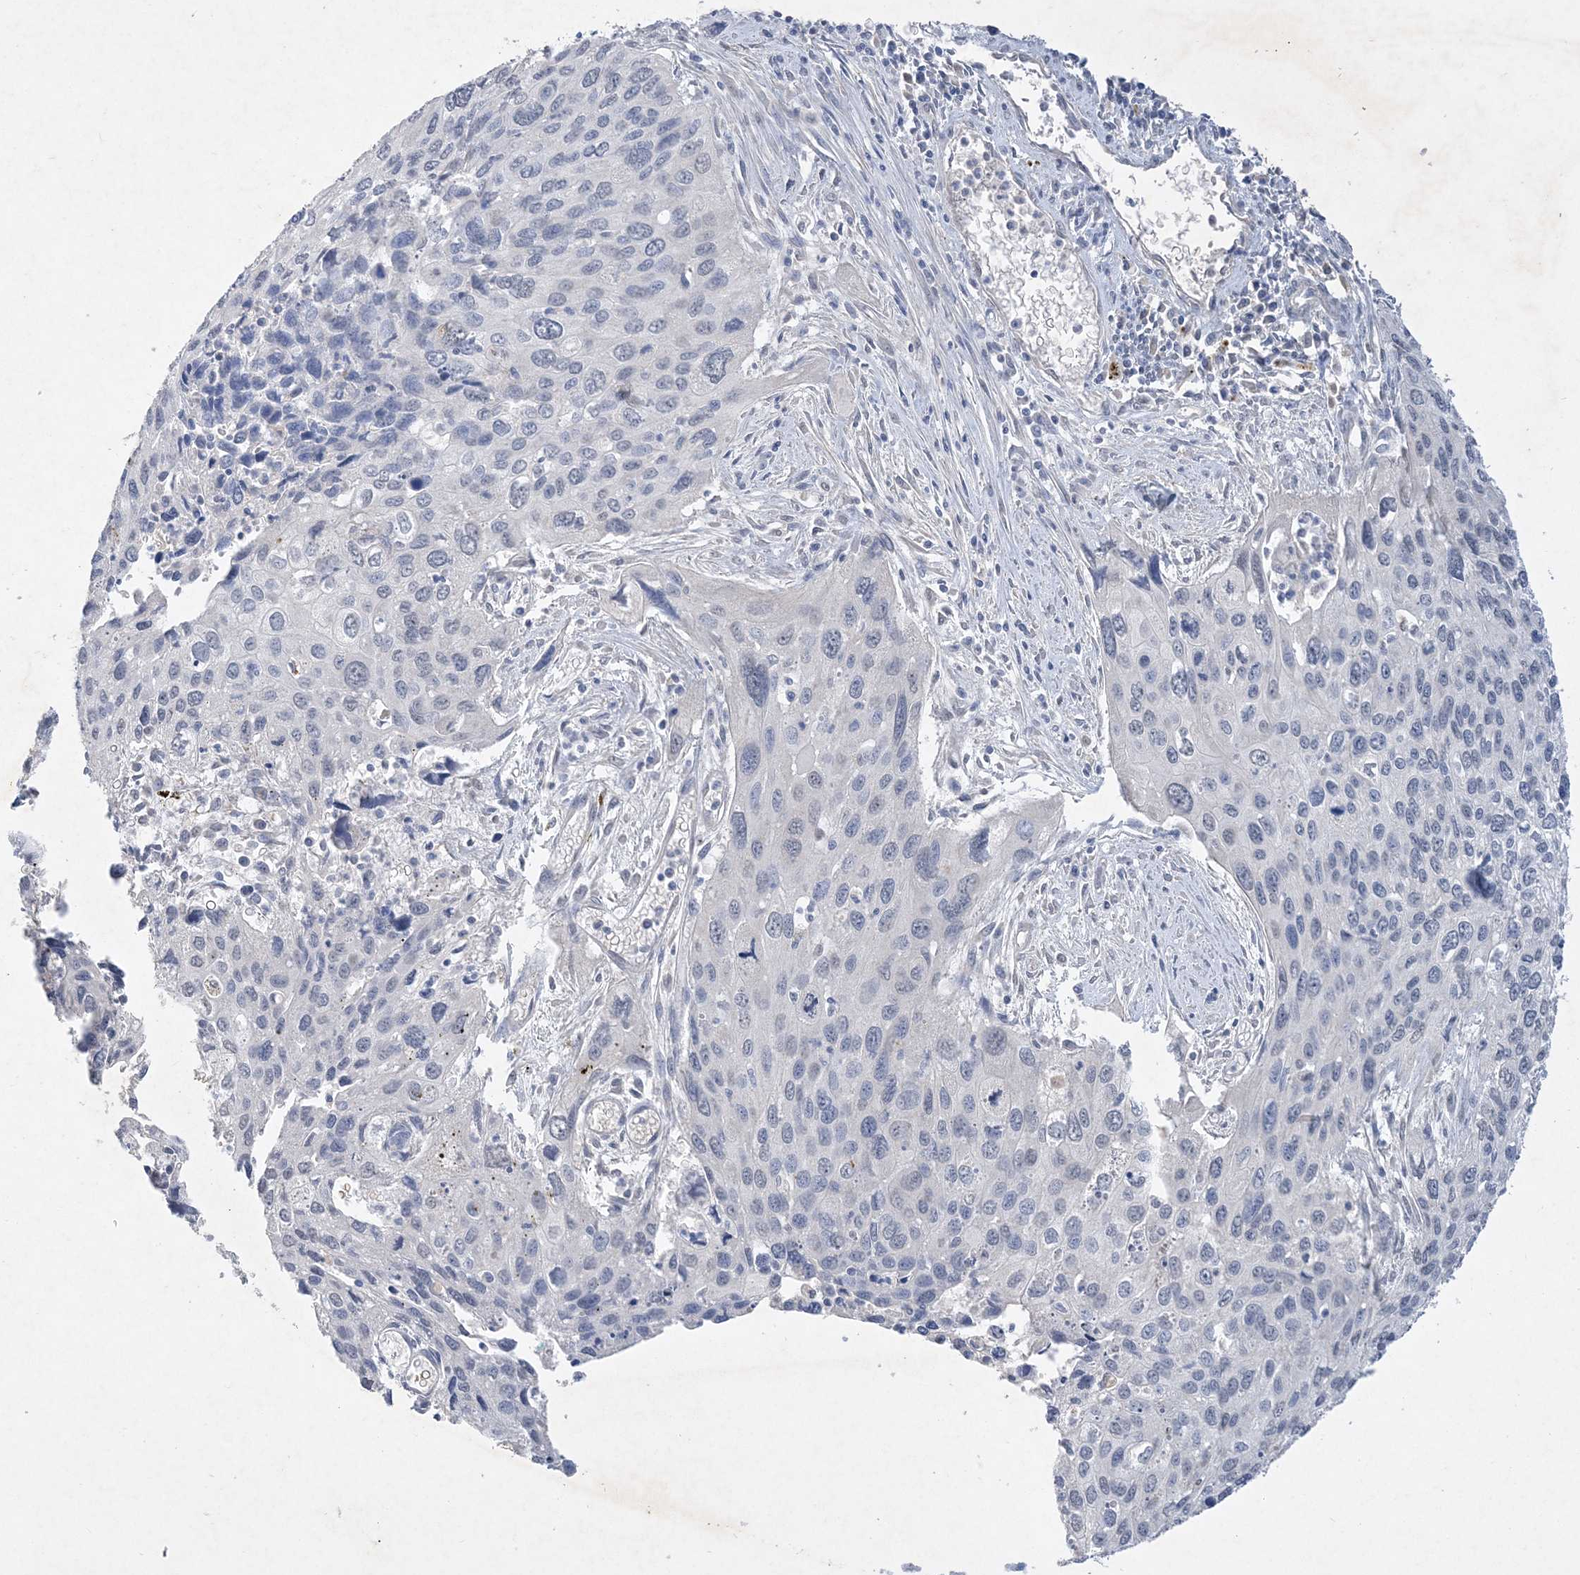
{"staining": {"intensity": "negative", "quantity": "none", "location": "none"}, "tissue": "cervical cancer", "cell_type": "Tumor cells", "image_type": "cancer", "snomed": [{"axis": "morphology", "description": "Squamous cell carcinoma, NOS"}, {"axis": "topography", "description": "Cervix"}], "caption": "High power microscopy photomicrograph of an immunohistochemistry histopathology image of cervical cancer, revealing no significant positivity in tumor cells. (IHC, brightfield microscopy, high magnification).", "gene": "C11orf58", "patient": {"sex": "female", "age": 55}}